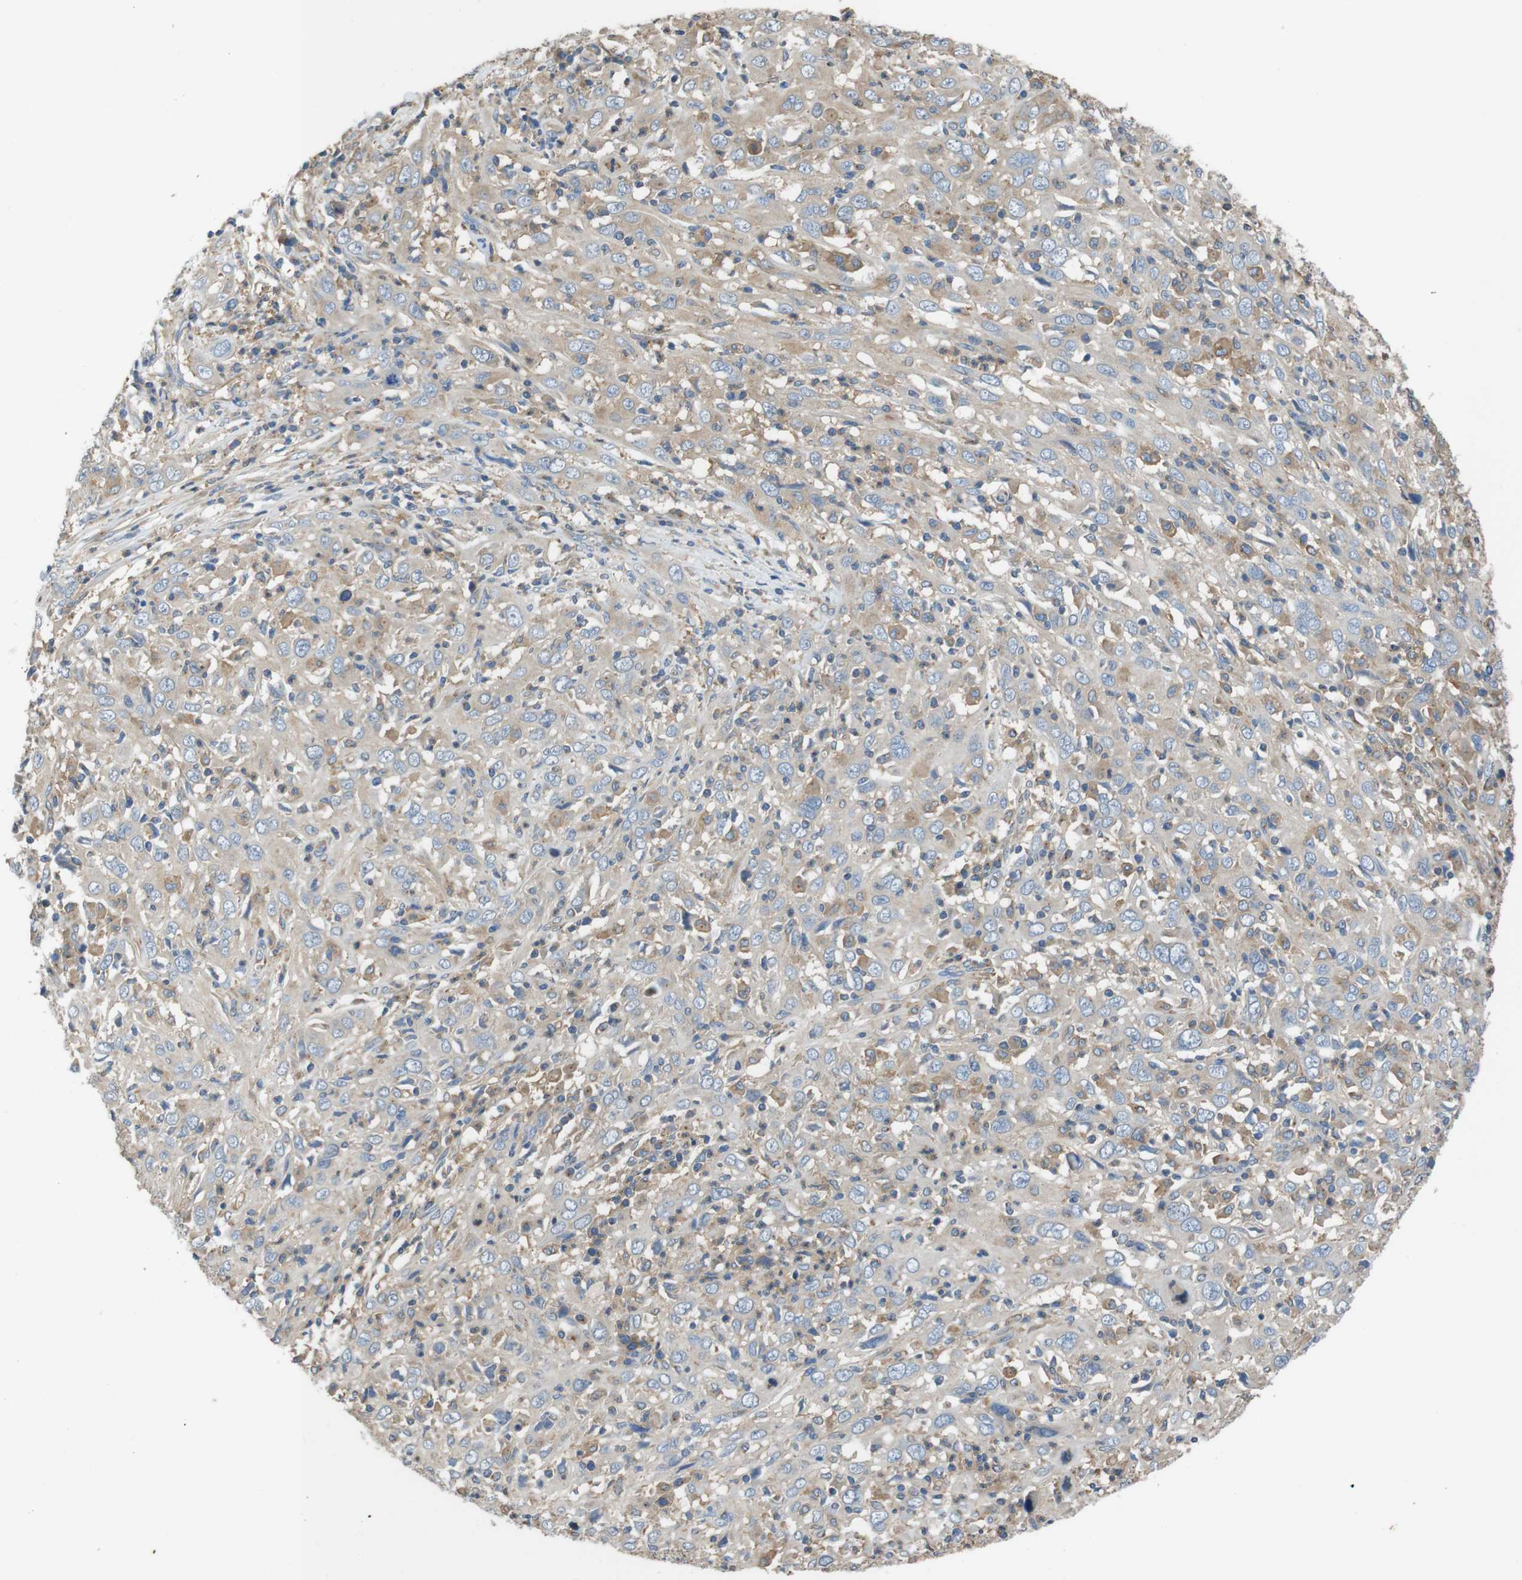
{"staining": {"intensity": "weak", "quantity": ">75%", "location": "cytoplasmic/membranous"}, "tissue": "cervical cancer", "cell_type": "Tumor cells", "image_type": "cancer", "snomed": [{"axis": "morphology", "description": "Squamous cell carcinoma, NOS"}, {"axis": "topography", "description": "Cervix"}], "caption": "Tumor cells show low levels of weak cytoplasmic/membranous expression in approximately >75% of cells in human squamous cell carcinoma (cervical).", "gene": "DCTN1", "patient": {"sex": "female", "age": 46}}